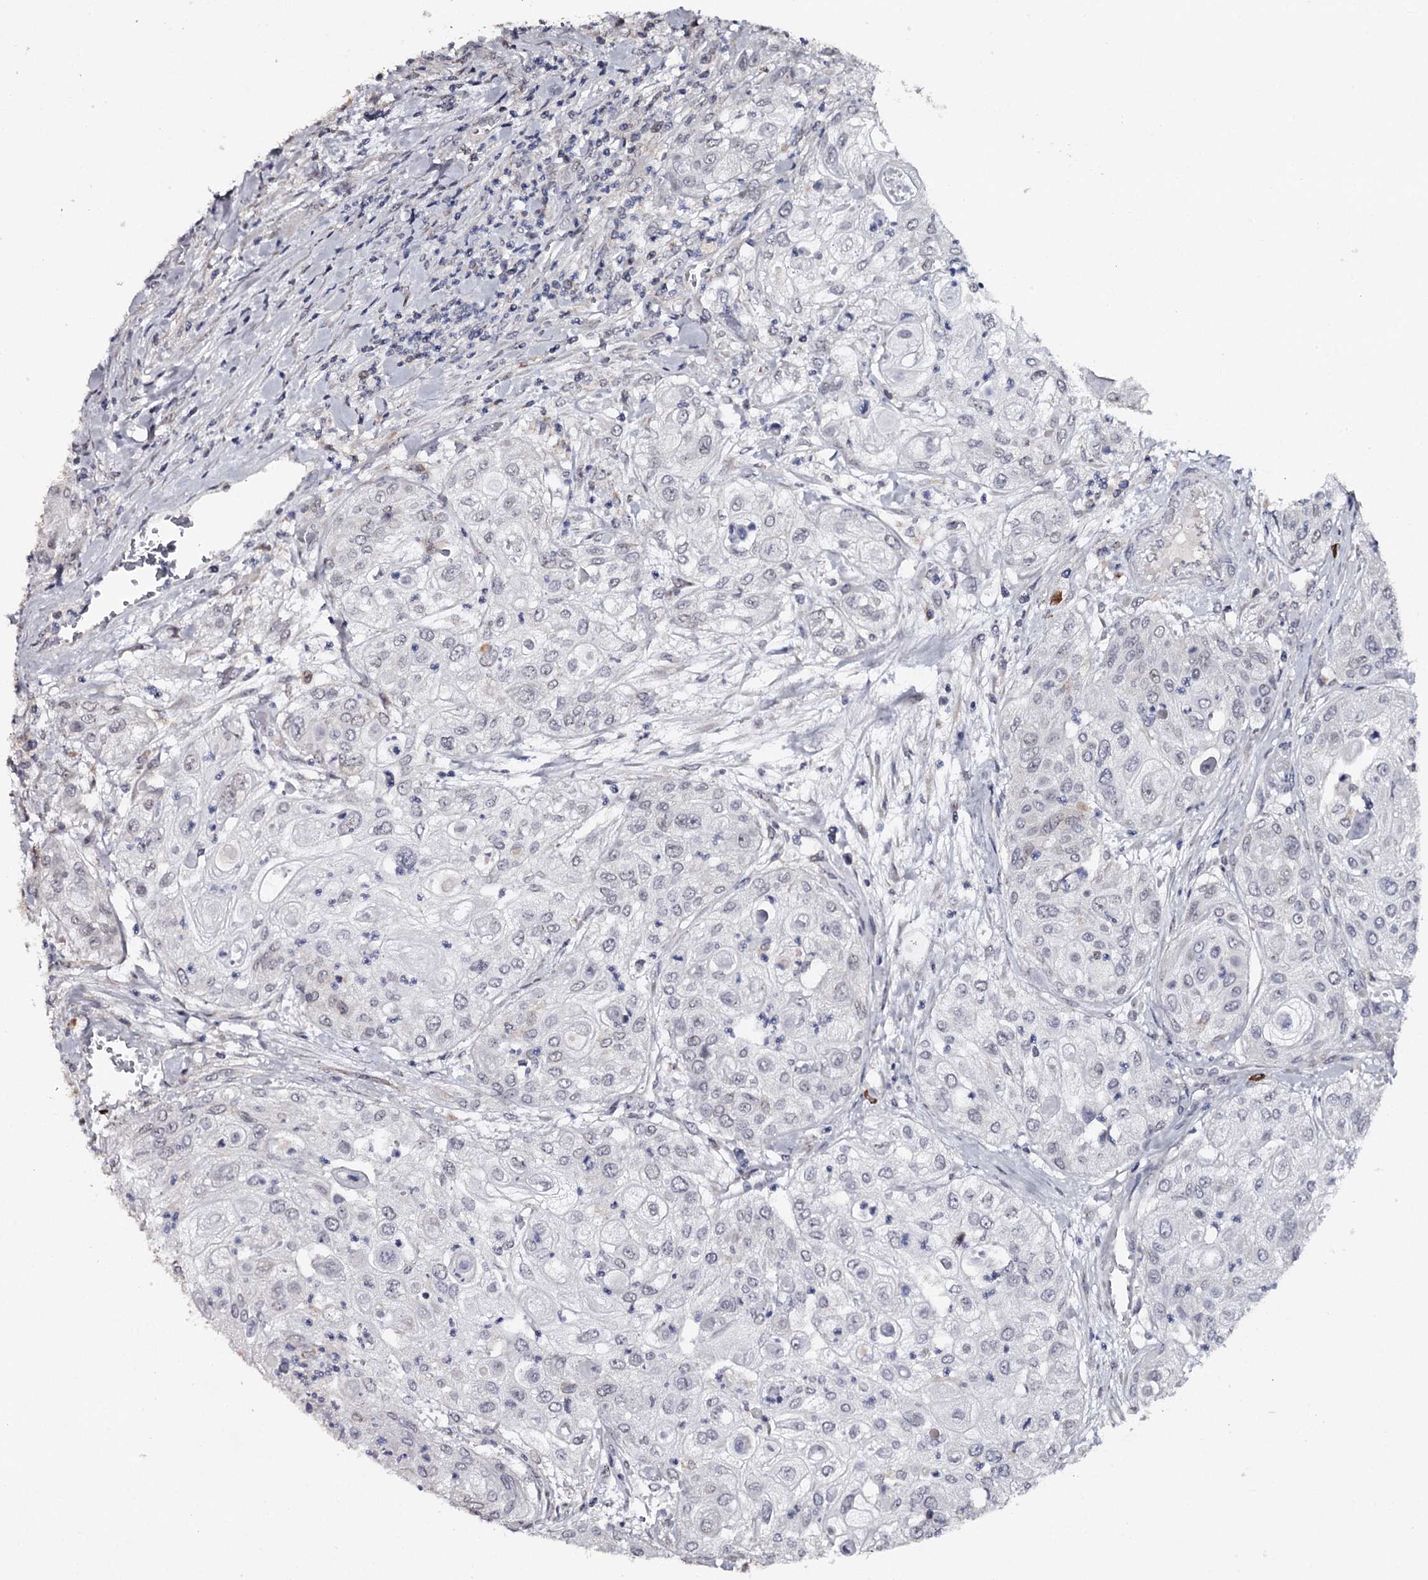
{"staining": {"intensity": "negative", "quantity": "none", "location": "none"}, "tissue": "urothelial cancer", "cell_type": "Tumor cells", "image_type": "cancer", "snomed": [{"axis": "morphology", "description": "Urothelial carcinoma, High grade"}, {"axis": "topography", "description": "Urinary bladder"}], "caption": "A high-resolution photomicrograph shows immunohistochemistry staining of urothelial cancer, which displays no significant staining in tumor cells.", "gene": "GTSF1", "patient": {"sex": "female", "age": 79}}